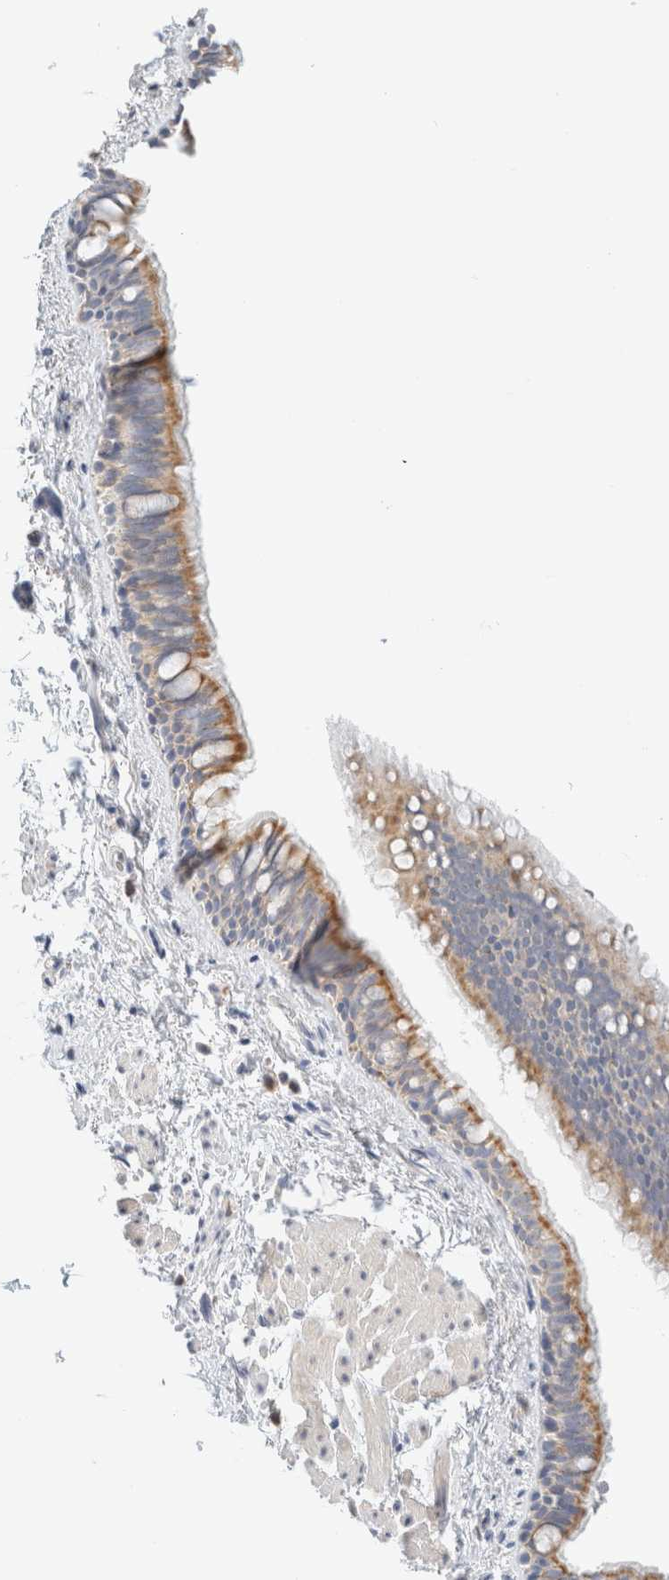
{"staining": {"intensity": "moderate", "quantity": ">75%", "location": "cytoplasmic/membranous"}, "tissue": "bronchus", "cell_type": "Respiratory epithelial cells", "image_type": "normal", "snomed": [{"axis": "morphology", "description": "Normal tissue, NOS"}, {"axis": "topography", "description": "Cartilage tissue"}, {"axis": "topography", "description": "Bronchus"}, {"axis": "topography", "description": "Lung"}], "caption": "Immunohistochemistry (DAB (3,3'-diaminobenzidine)) staining of unremarkable bronchus shows moderate cytoplasmic/membranous protein staining in approximately >75% of respiratory epithelial cells. (DAB (3,3'-diaminobenzidine) IHC with brightfield microscopy, high magnification).", "gene": "HDHD3", "patient": {"sex": "male", "age": 64}}